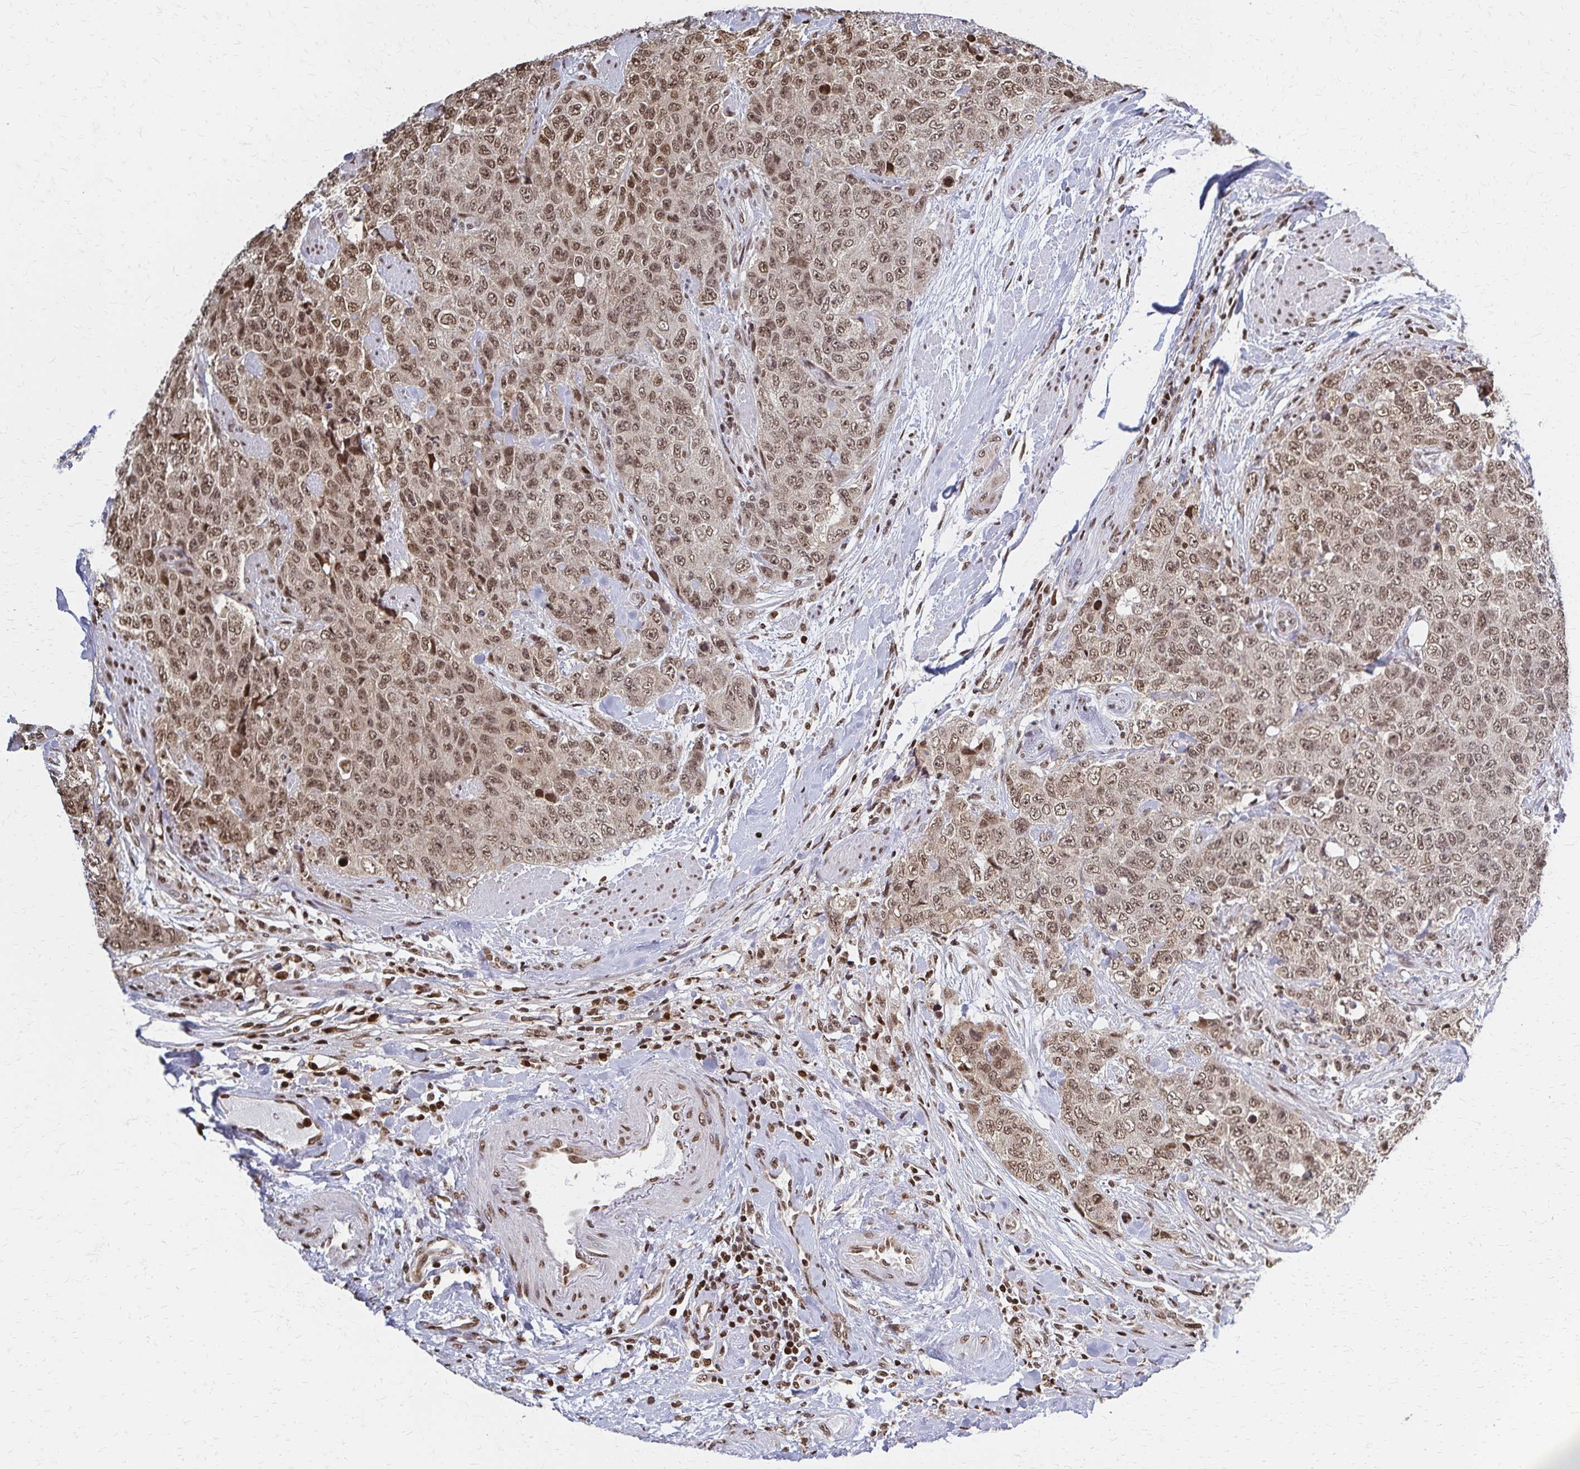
{"staining": {"intensity": "moderate", "quantity": ">75%", "location": "nuclear"}, "tissue": "urothelial cancer", "cell_type": "Tumor cells", "image_type": "cancer", "snomed": [{"axis": "morphology", "description": "Urothelial carcinoma, High grade"}, {"axis": "topography", "description": "Urinary bladder"}], "caption": "Tumor cells show moderate nuclear positivity in approximately >75% of cells in urothelial carcinoma (high-grade).", "gene": "HOXA9", "patient": {"sex": "female", "age": 78}}